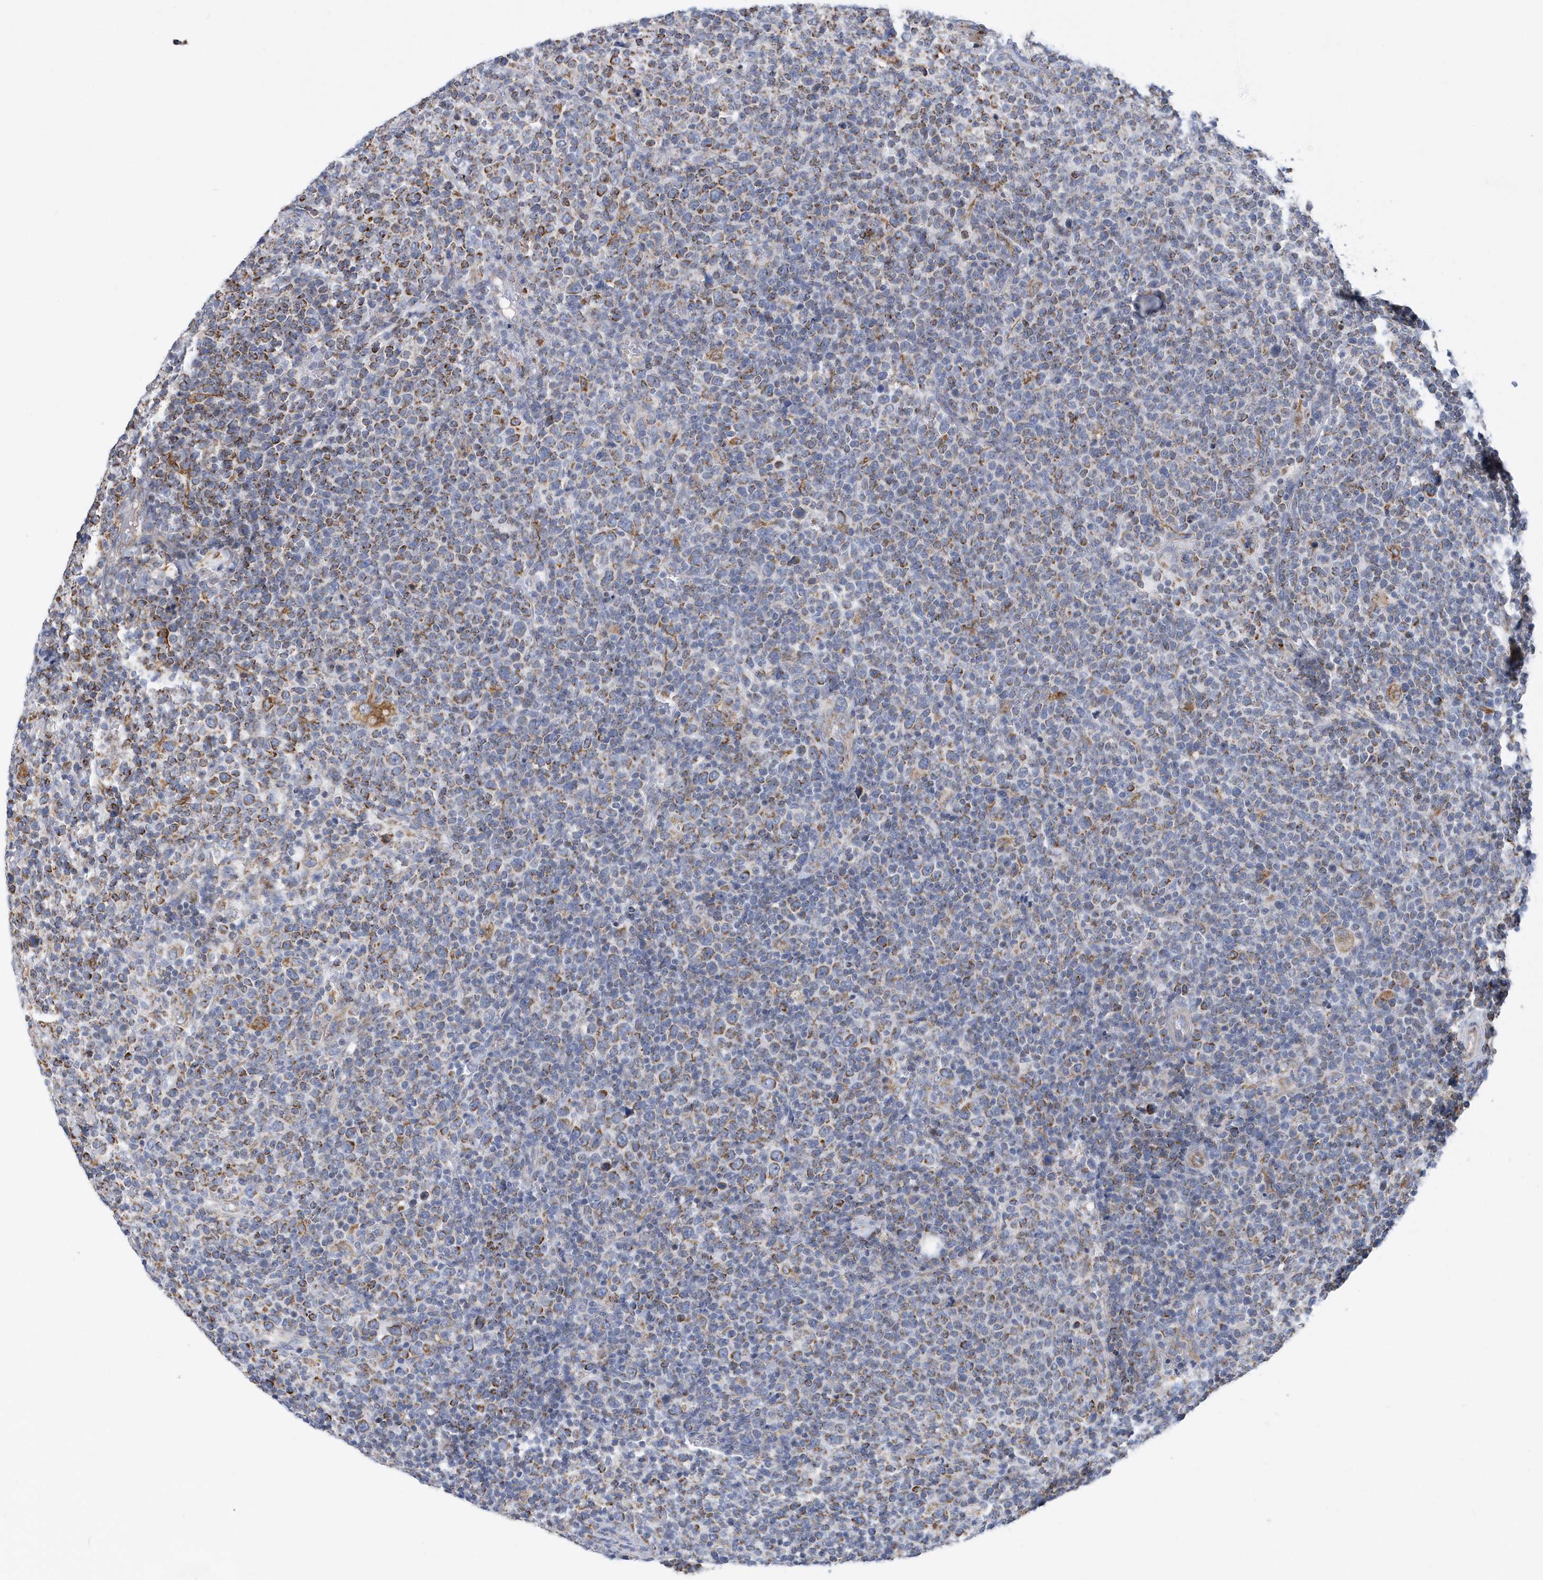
{"staining": {"intensity": "moderate", "quantity": "25%-75%", "location": "cytoplasmic/membranous"}, "tissue": "lymphoma", "cell_type": "Tumor cells", "image_type": "cancer", "snomed": [{"axis": "morphology", "description": "Malignant lymphoma, non-Hodgkin's type, High grade"}, {"axis": "topography", "description": "Lymph node"}], "caption": "Protein expression analysis of human high-grade malignant lymphoma, non-Hodgkin's type reveals moderate cytoplasmic/membranous expression in approximately 25%-75% of tumor cells.", "gene": "VWA5B2", "patient": {"sex": "male", "age": 61}}